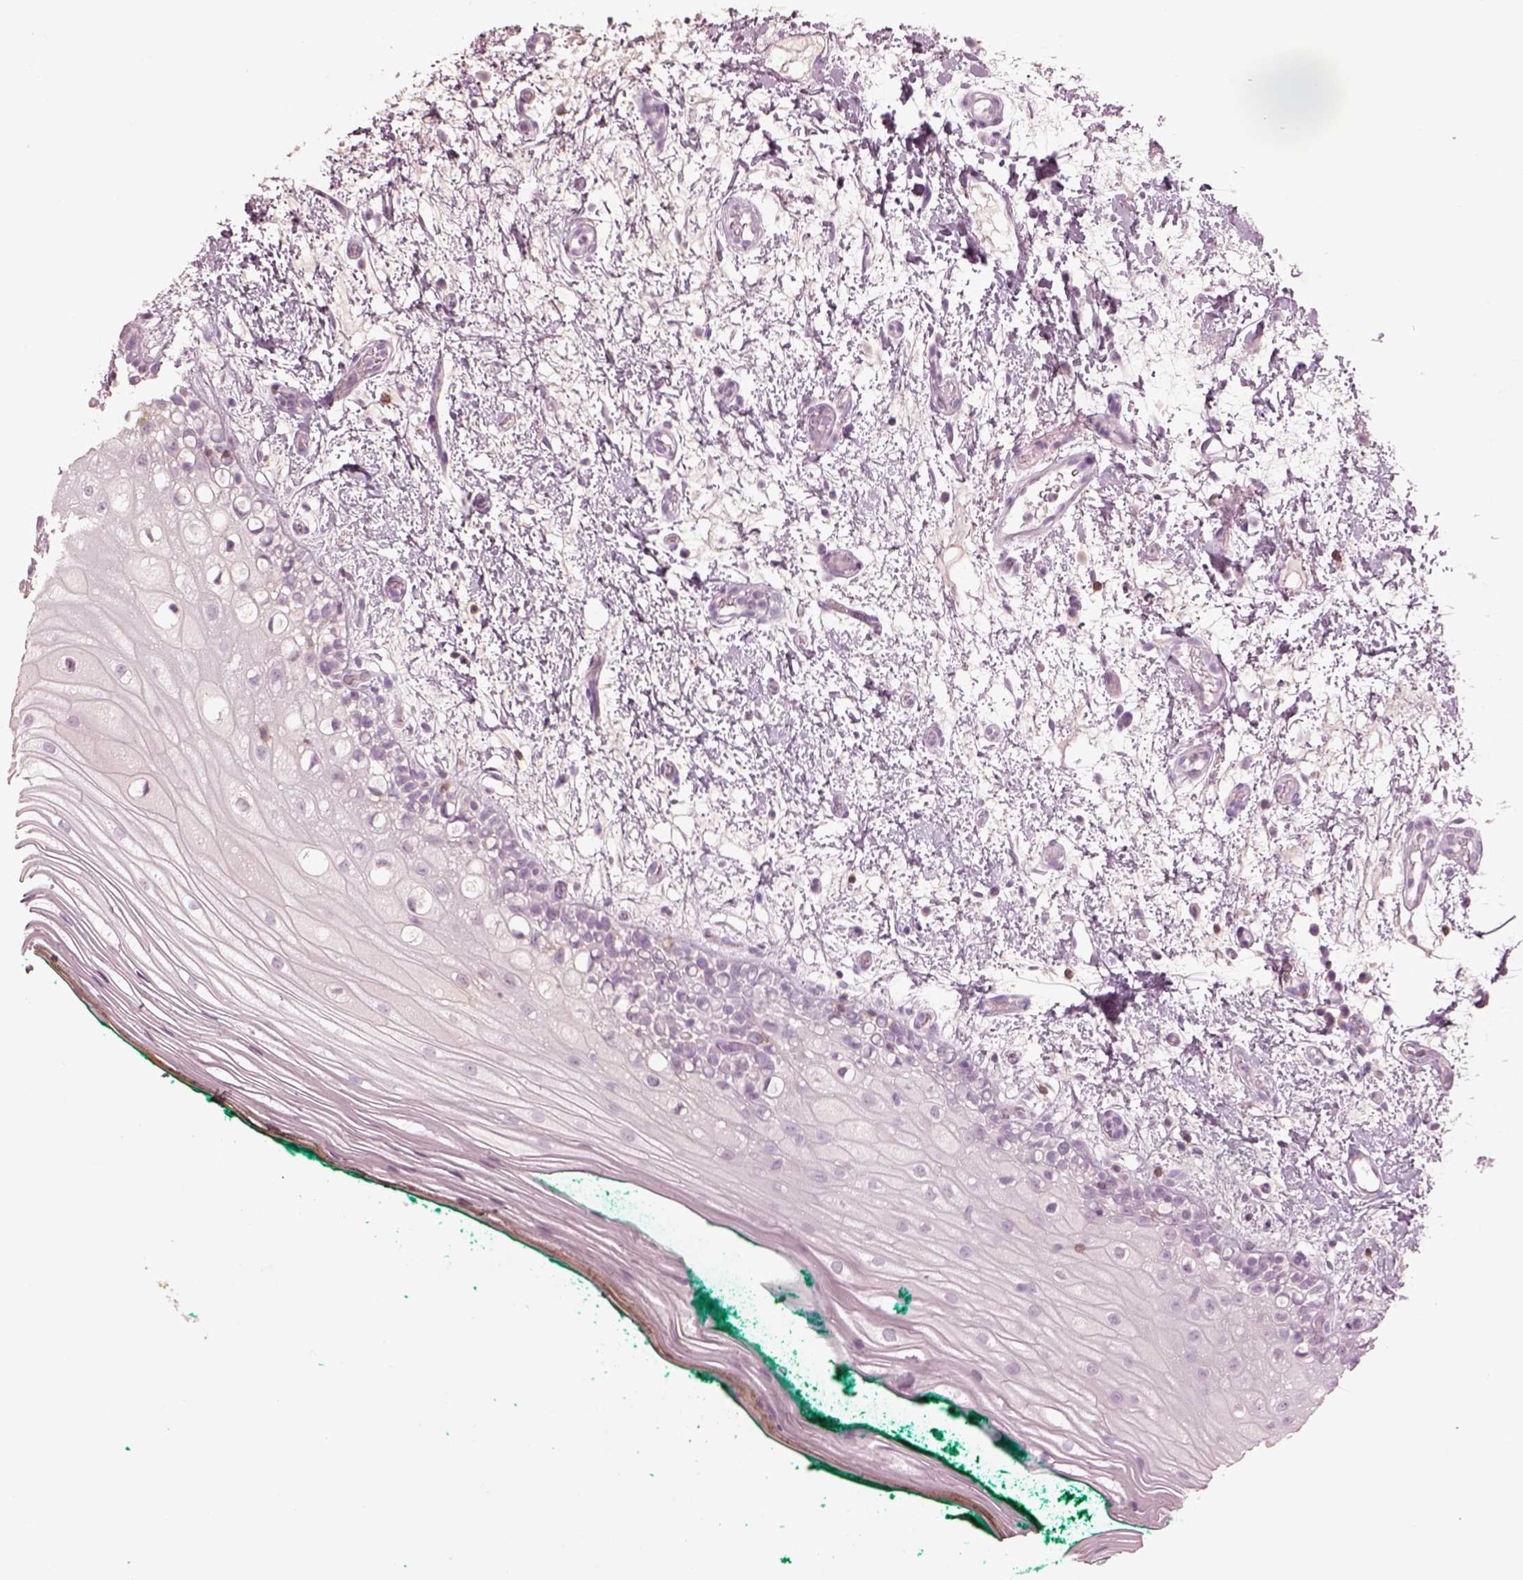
{"staining": {"intensity": "negative", "quantity": "none", "location": "none"}, "tissue": "oral mucosa", "cell_type": "Squamous epithelial cells", "image_type": "normal", "snomed": [{"axis": "morphology", "description": "Normal tissue, NOS"}, {"axis": "topography", "description": "Oral tissue"}], "caption": "Human oral mucosa stained for a protein using immunohistochemistry (IHC) shows no staining in squamous epithelial cells.", "gene": "PDCD1", "patient": {"sex": "female", "age": 83}}